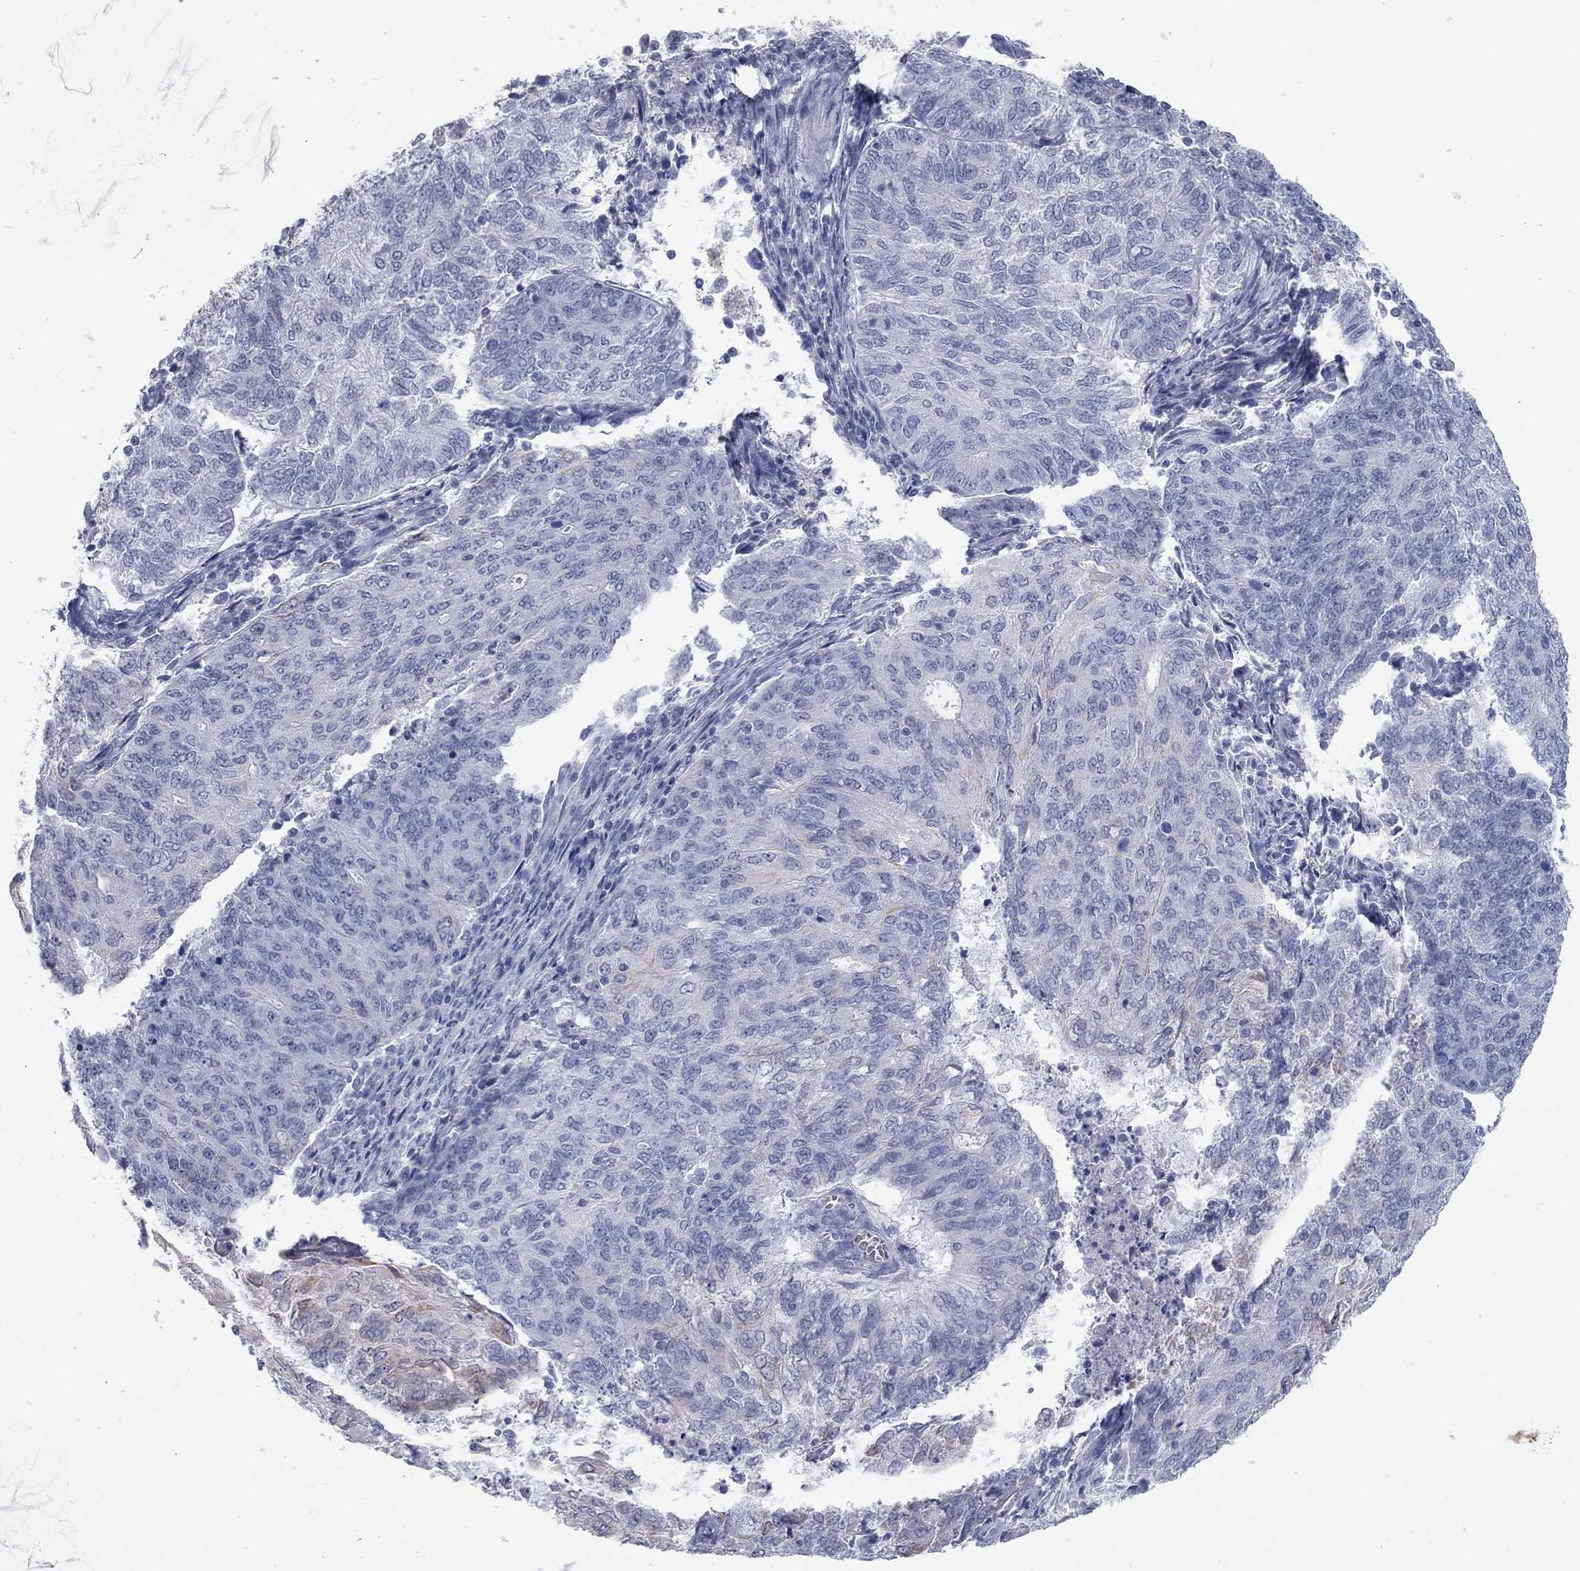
{"staining": {"intensity": "negative", "quantity": "none", "location": "none"}, "tissue": "endometrial cancer", "cell_type": "Tumor cells", "image_type": "cancer", "snomed": [{"axis": "morphology", "description": "Adenocarcinoma, NOS"}, {"axis": "topography", "description": "Endometrium"}], "caption": "Human endometrial adenocarcinoma stained for a protein using IHC exhibits no positivity in tumor cells.", "gene": "KRT75", "patient": {"sex": "female", "age": 82}}